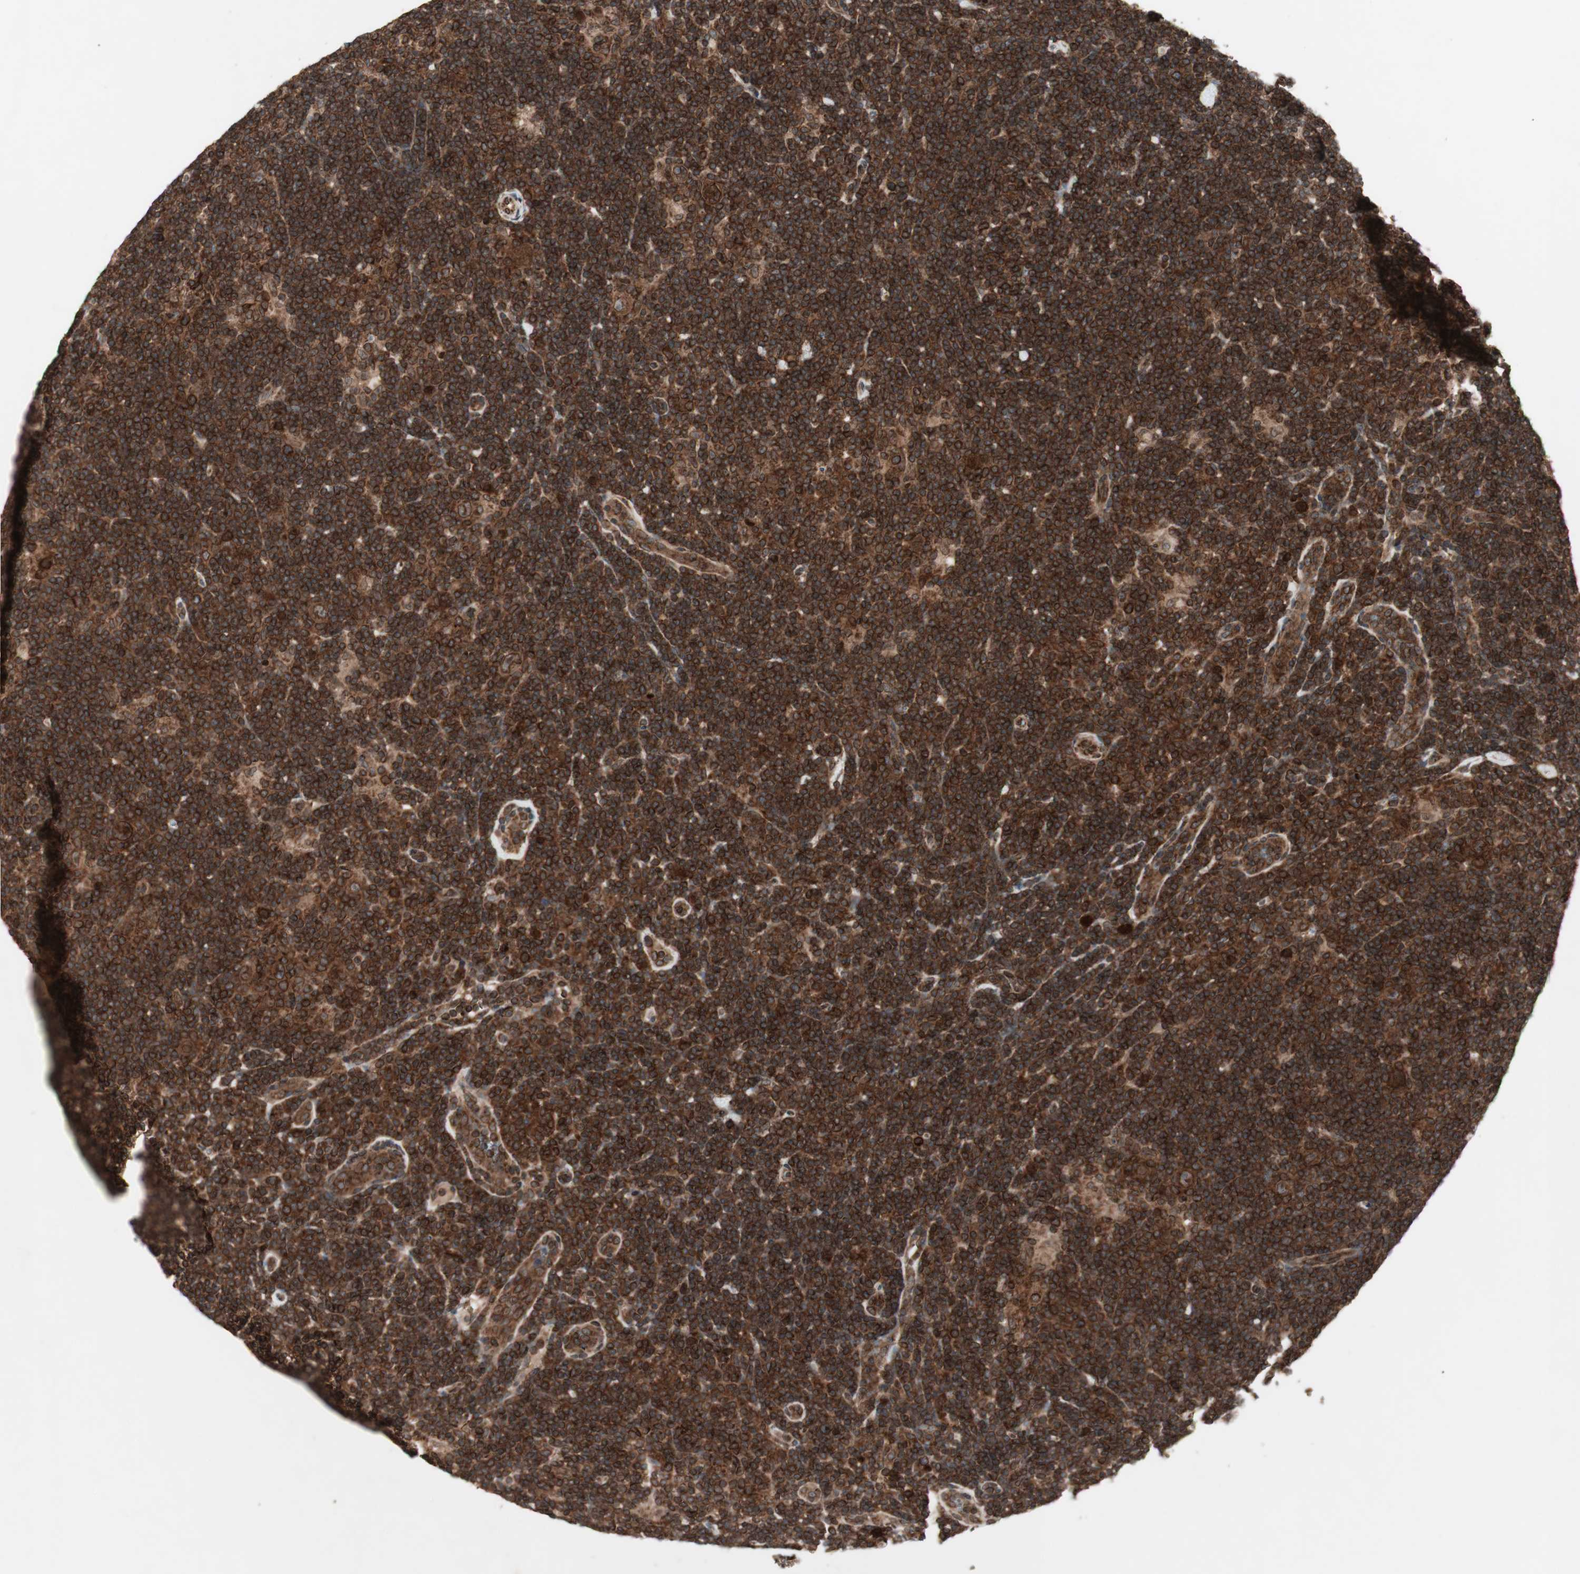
{"staining": {"intensity": "strong", "quantity": ">75%", "location": "cytoplasmic/membranous,nuclear"}, "tissue": "lymphoma", "cell_type": "Tumor cells", "image_type": "cancer", "snomed": [{"axis": "morphology", "description": "Hodgkin's disease, NOS"}, {"axis": "topography", "description": "Lymph node"}], "caption": "High-magnification brightfield microscopy of lymphoma stained with DAB (brown) and counterstained with hematoxylin (blue). tumor cells exhibit strong cytoplasmic/membranous and nuclear positivity is appreciated in about>75% of cells.", "gene": "NUP62", "patient": {"sex": "female", "age": 57}}